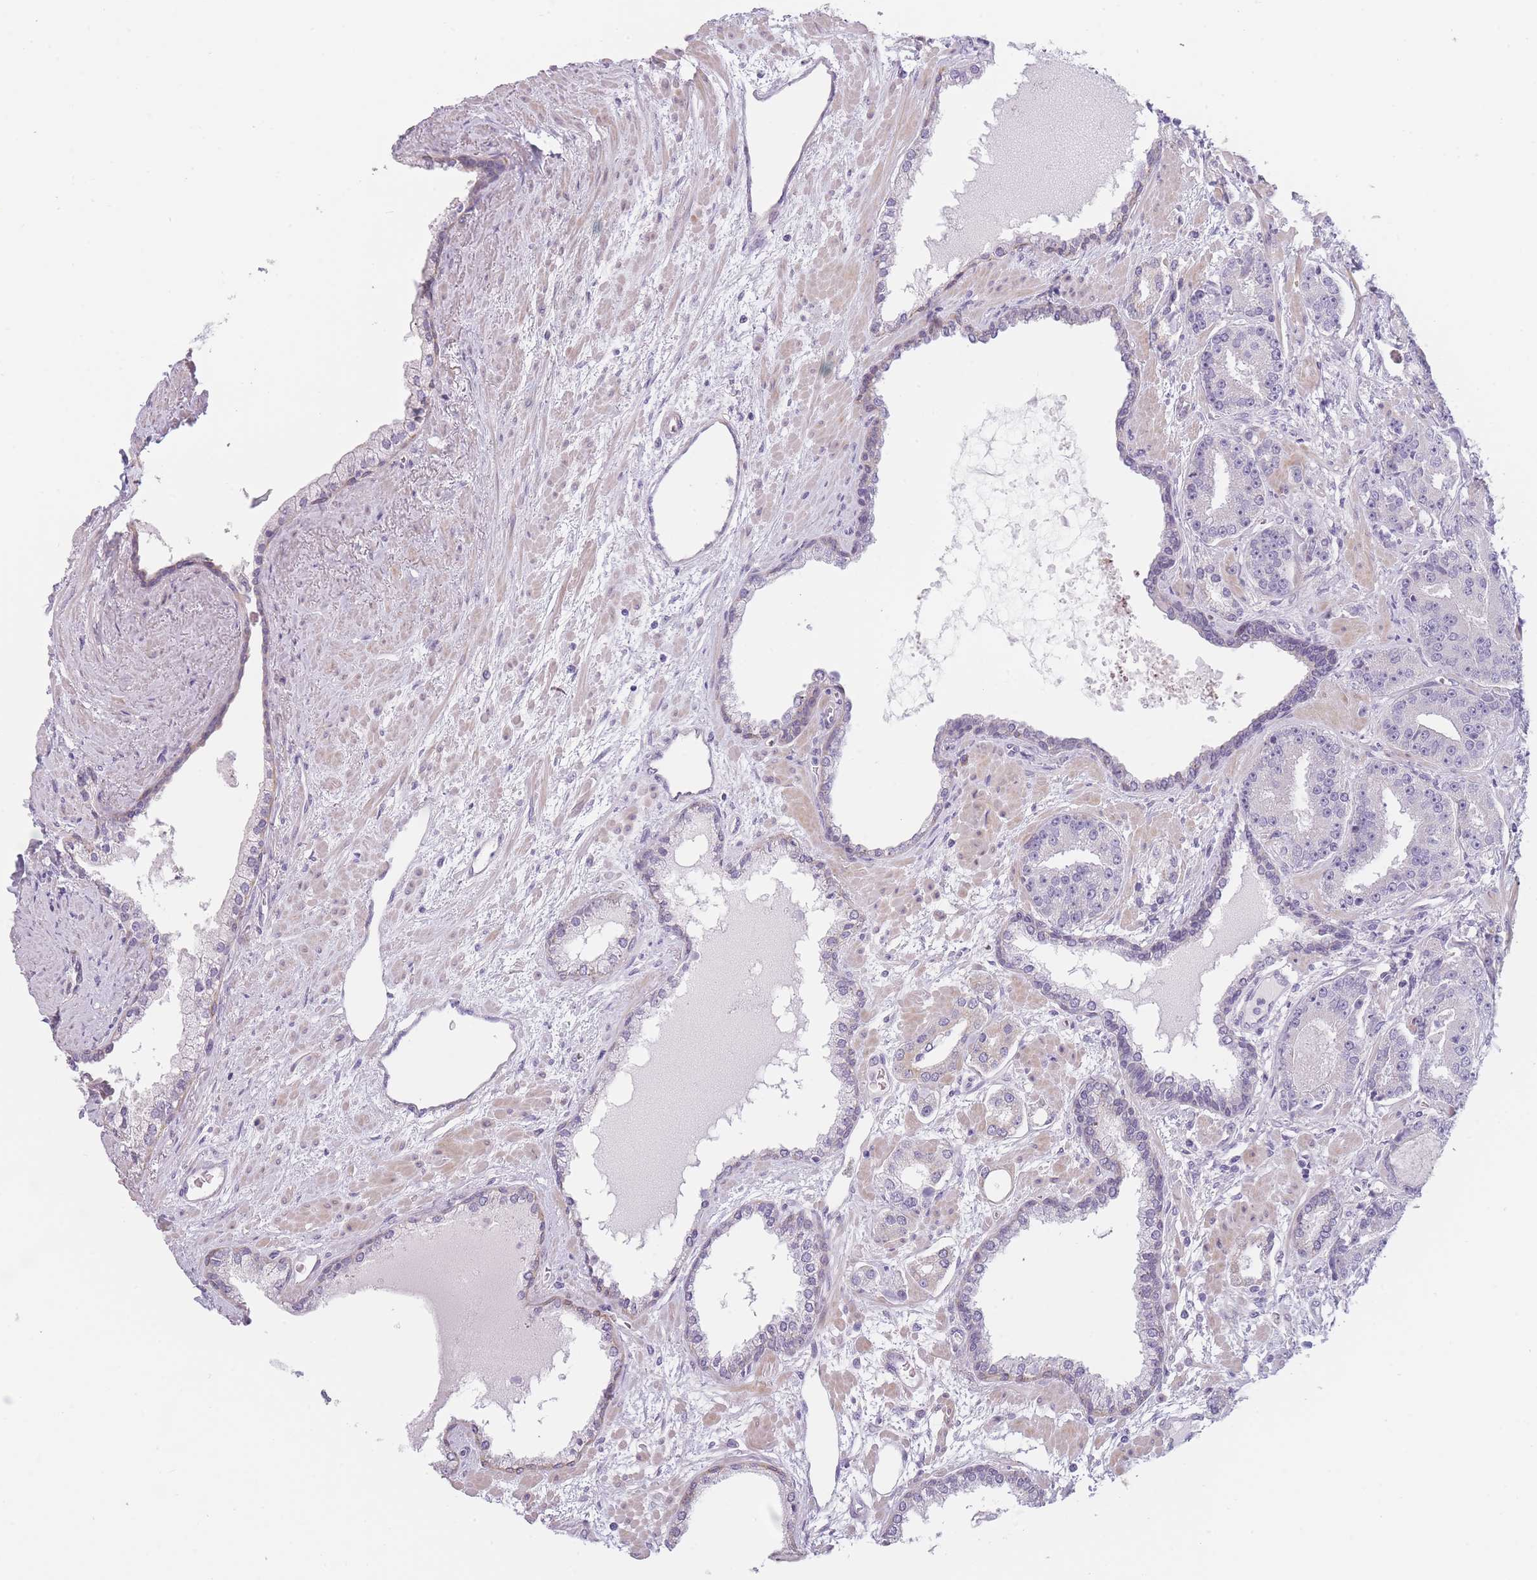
{"staining": {"intensity": "negative", "quantity": "none", "location": "none"}, "tissue": "prostate cancer", "cell_type": "Tumor cells", "image_type": "cancer", "snomed": [{"axis": "morphology", "description": "Adenocarcinoma, High grade"}, {"axis": "topography", "description": "Prostate"}], "caption": "An image of prostate cancer (high-grade adenocarcinoma) stained for a protein shows no brown staining in tumor cells. The staining was performed using DAB (3,3'-diaminobenzidine) to visualize the protein expression in brown, while the nuclei were stained in blue with hematoxylin (Magnification: 20x).", "gene": "TMEM236", "patient": {"sex": "male", "age": 71}}